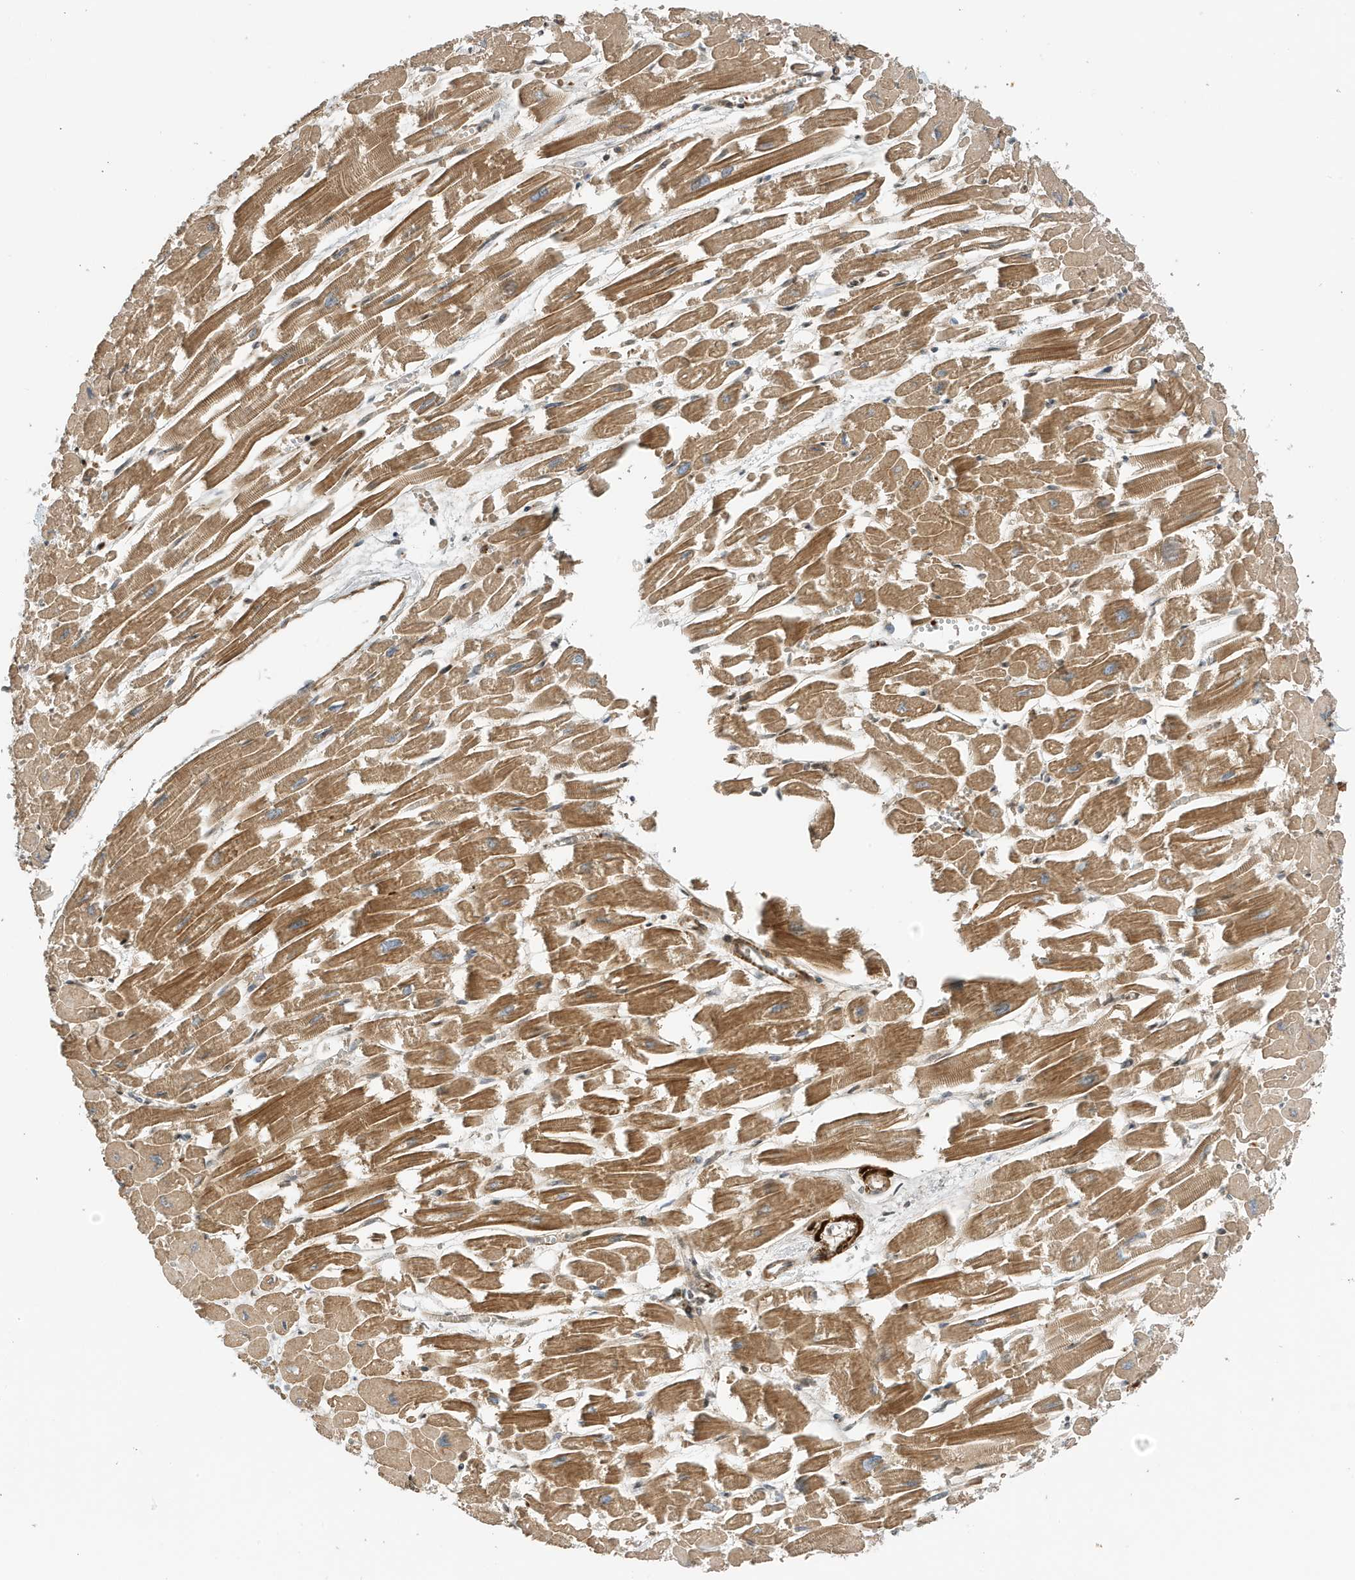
{"staining": {"intensity": "moderate", "quantity": ">75%", "location": "cytoplasmic/membranous,nuclear"}, "tissue": "heart muscle", "cell_type": "Cardiomyocytes", "image_type": "normal", "snomed": [{"axis": "morphology", "description": "Normal tissue, NOS"}, {"axis": "topography", "description": "Heart"}], "caption": "Unremarkable heart muscle exhibits moderate cytoplasmic/membranous,nuclear staining in about >75% of cardiomyocytes.", "gene": "MAST3", "patient": {"sex": "male", "age": 54}}